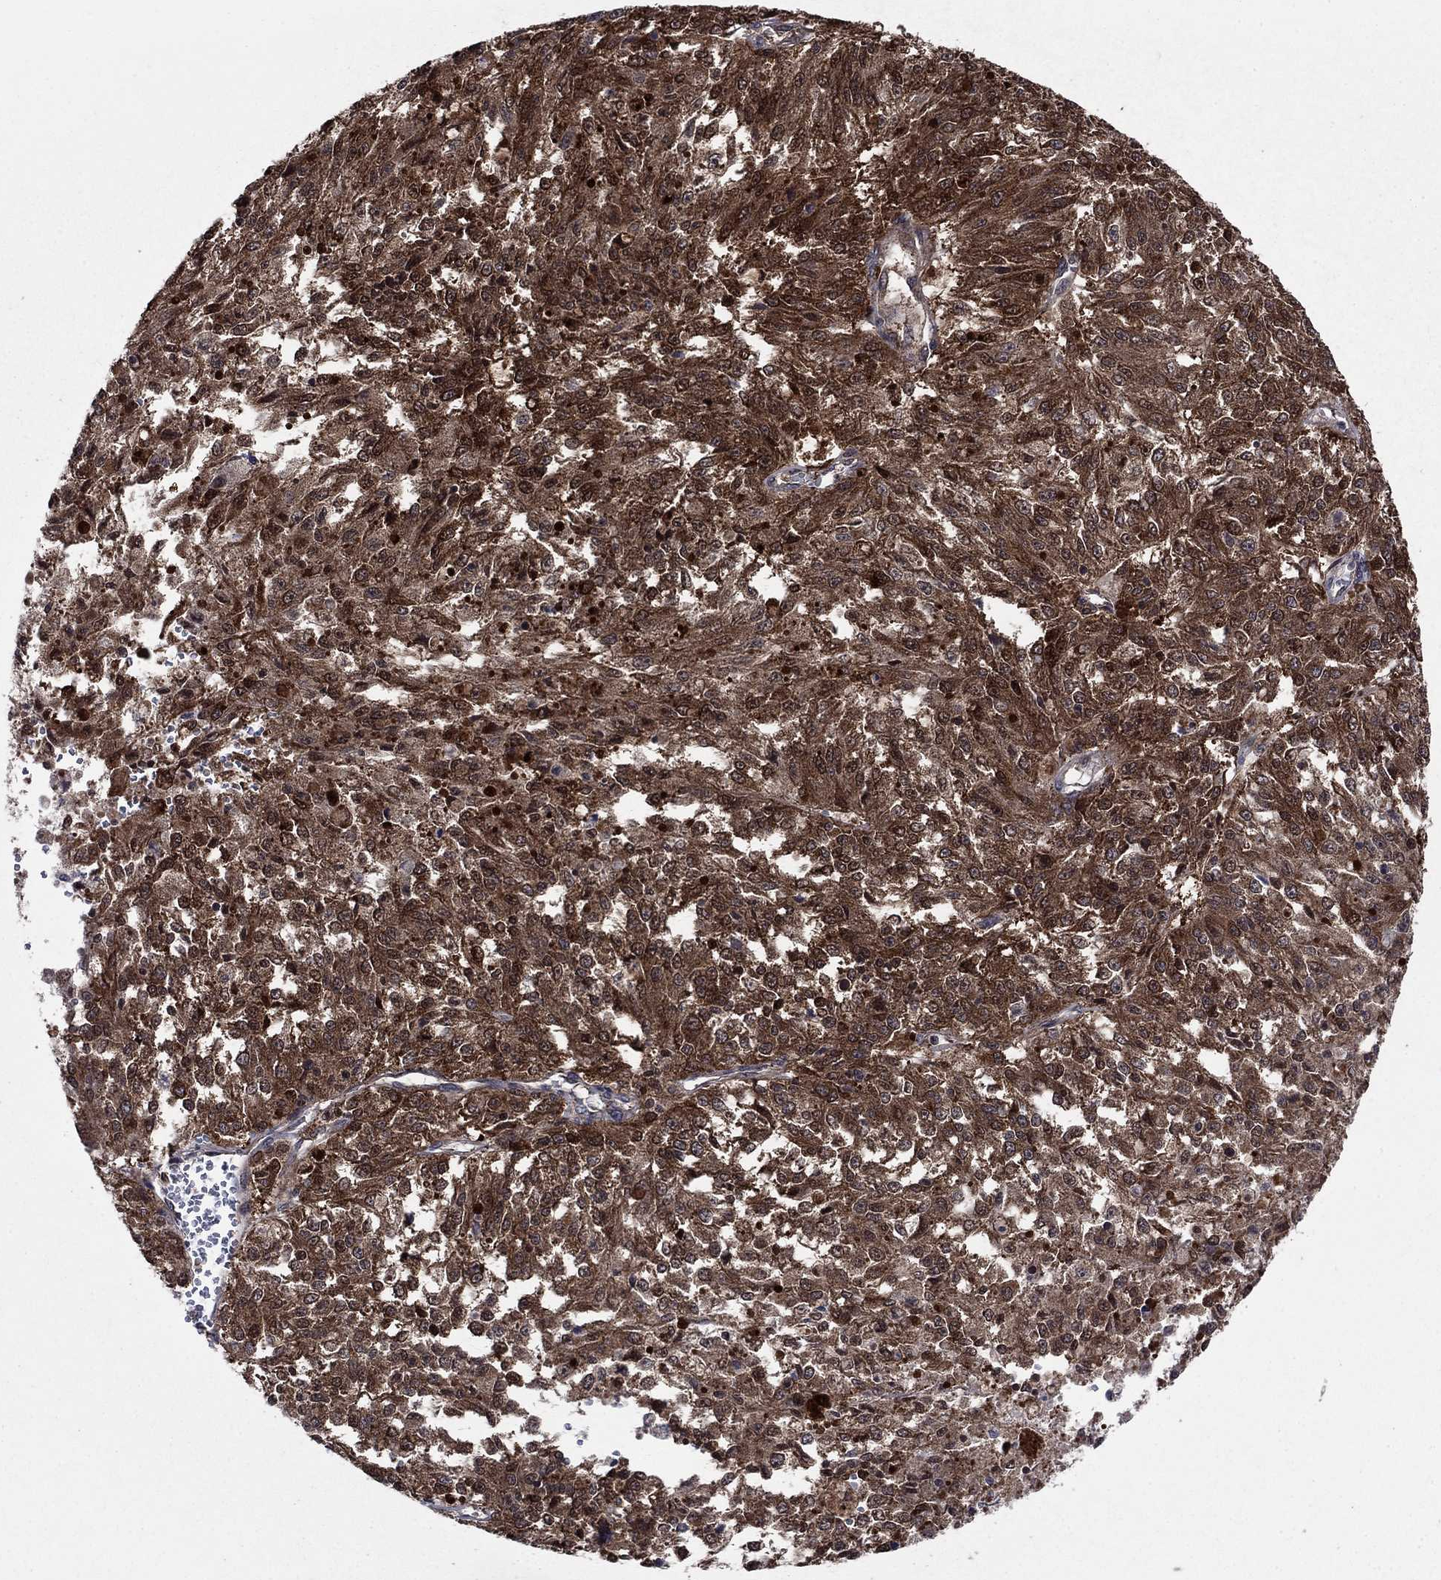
{"staining": {"intensity": "strong", "quantity": ">75%", "location": "cytoplasmic/membranous"}, "tissue": "melanoma", "cell_type": "Tumor cells", "image_type": "cancer", "snomed": [{"axis": "morphology", "description": "Malignant melanoma, Metastatic site"}, {"axis": "topography", "description": "Lymph node"}], "caption": "A high-resolution photomicrograph shows immunohistochemistry staining of melanoma, which shows strong cytoplasmic/membranous positivity in approximately >75% of tumor cells.", "gene": "CACYBP", "patient": {"sex": "female", "age": 64}}